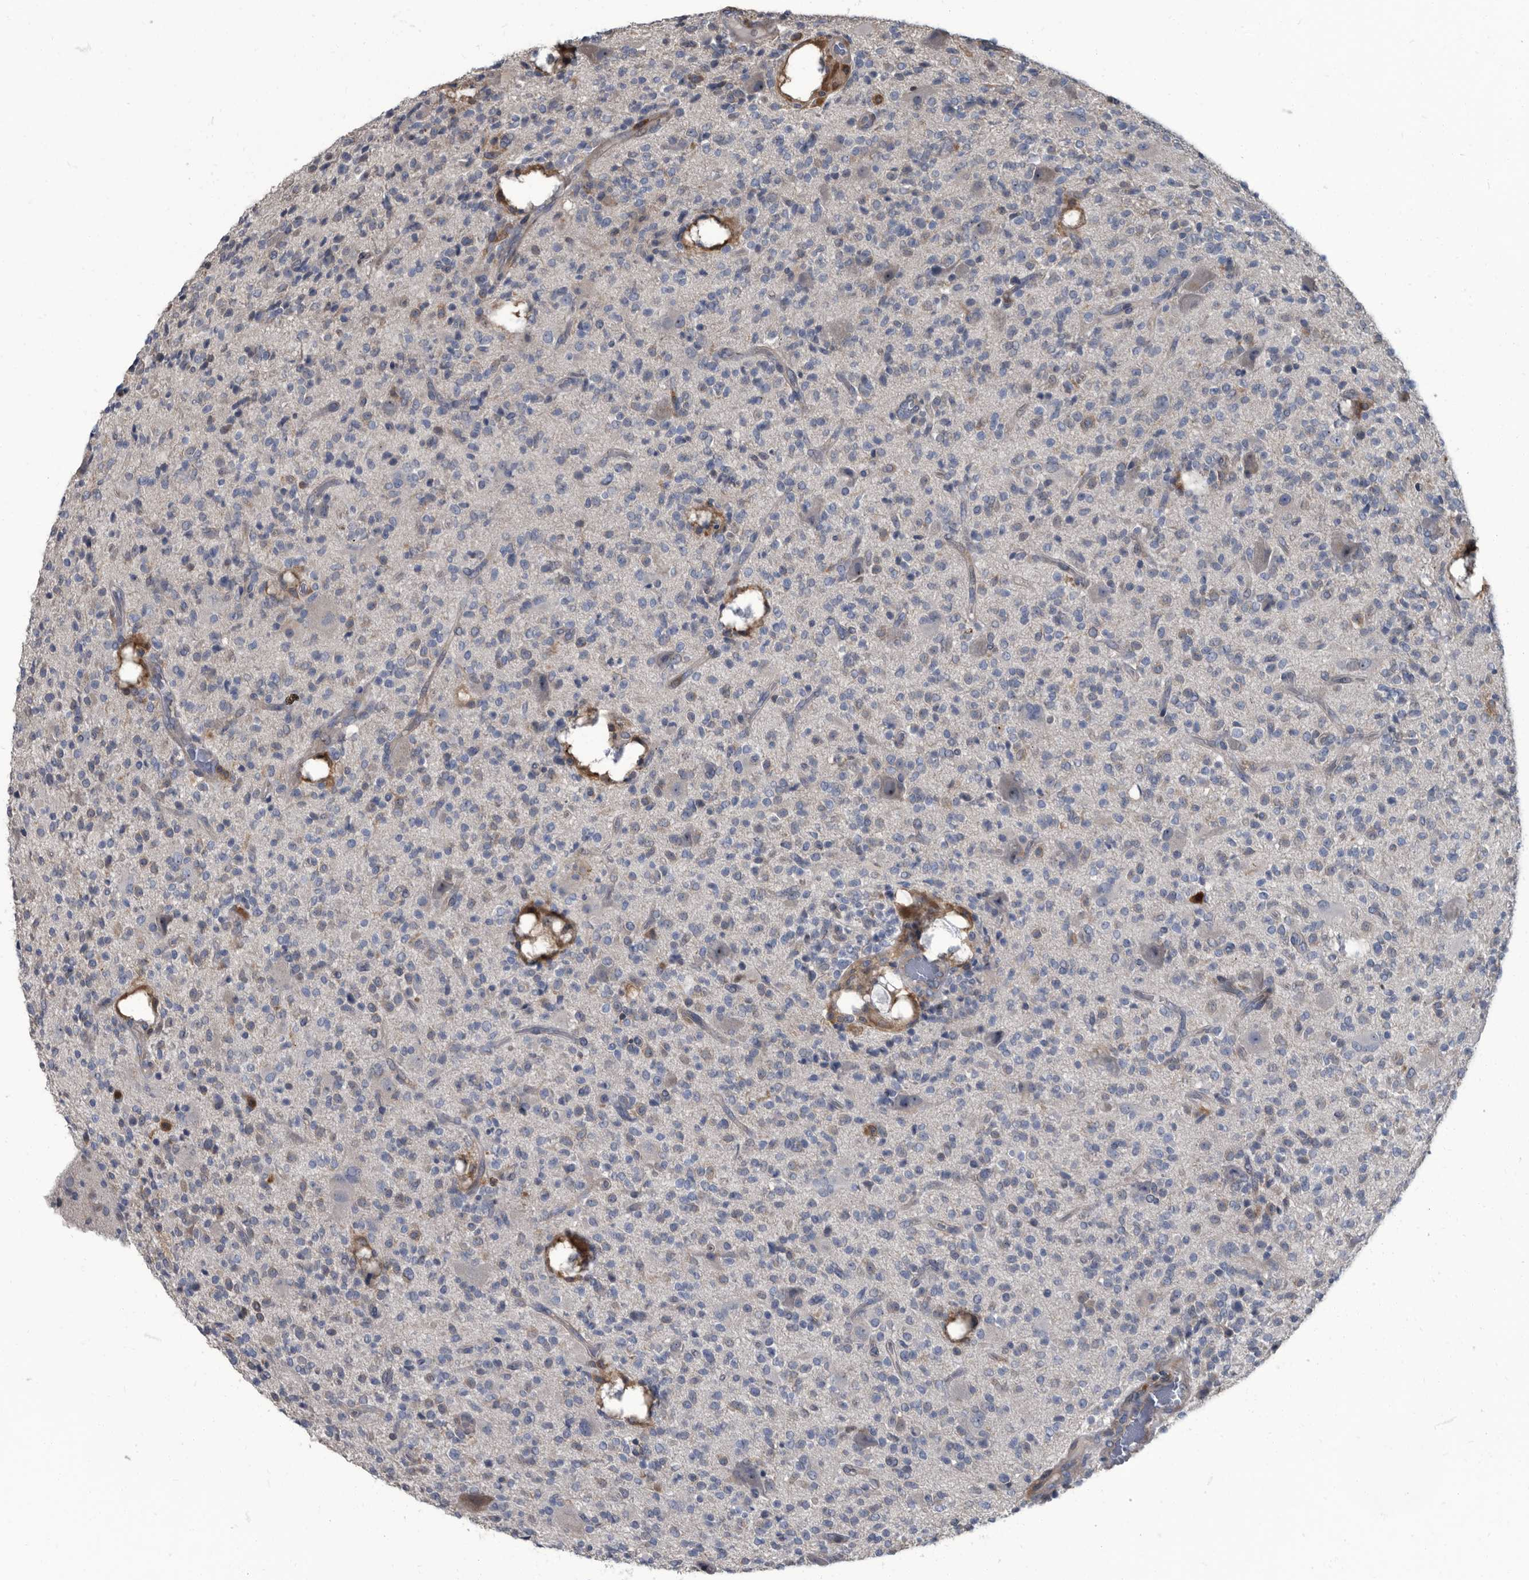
{"staining": {"intensity": "negative", "quantity": "none", "location": "none"}, "tissue": "glioma", "cell_type": "Tumor cells", "image_type": "cancer", "snomed": [{"axis": "morphology", "description": "Glioma, malignant, High grade"}, {"axis": "topography", "description": "Brain"}], "caption": "DAB immunohistochemical staining of malignant glioma (high-grade) demonstrates no significant staining in tumor cells.", "gene": "CDV3", "patient": {"sex": "male", "age": 34}}